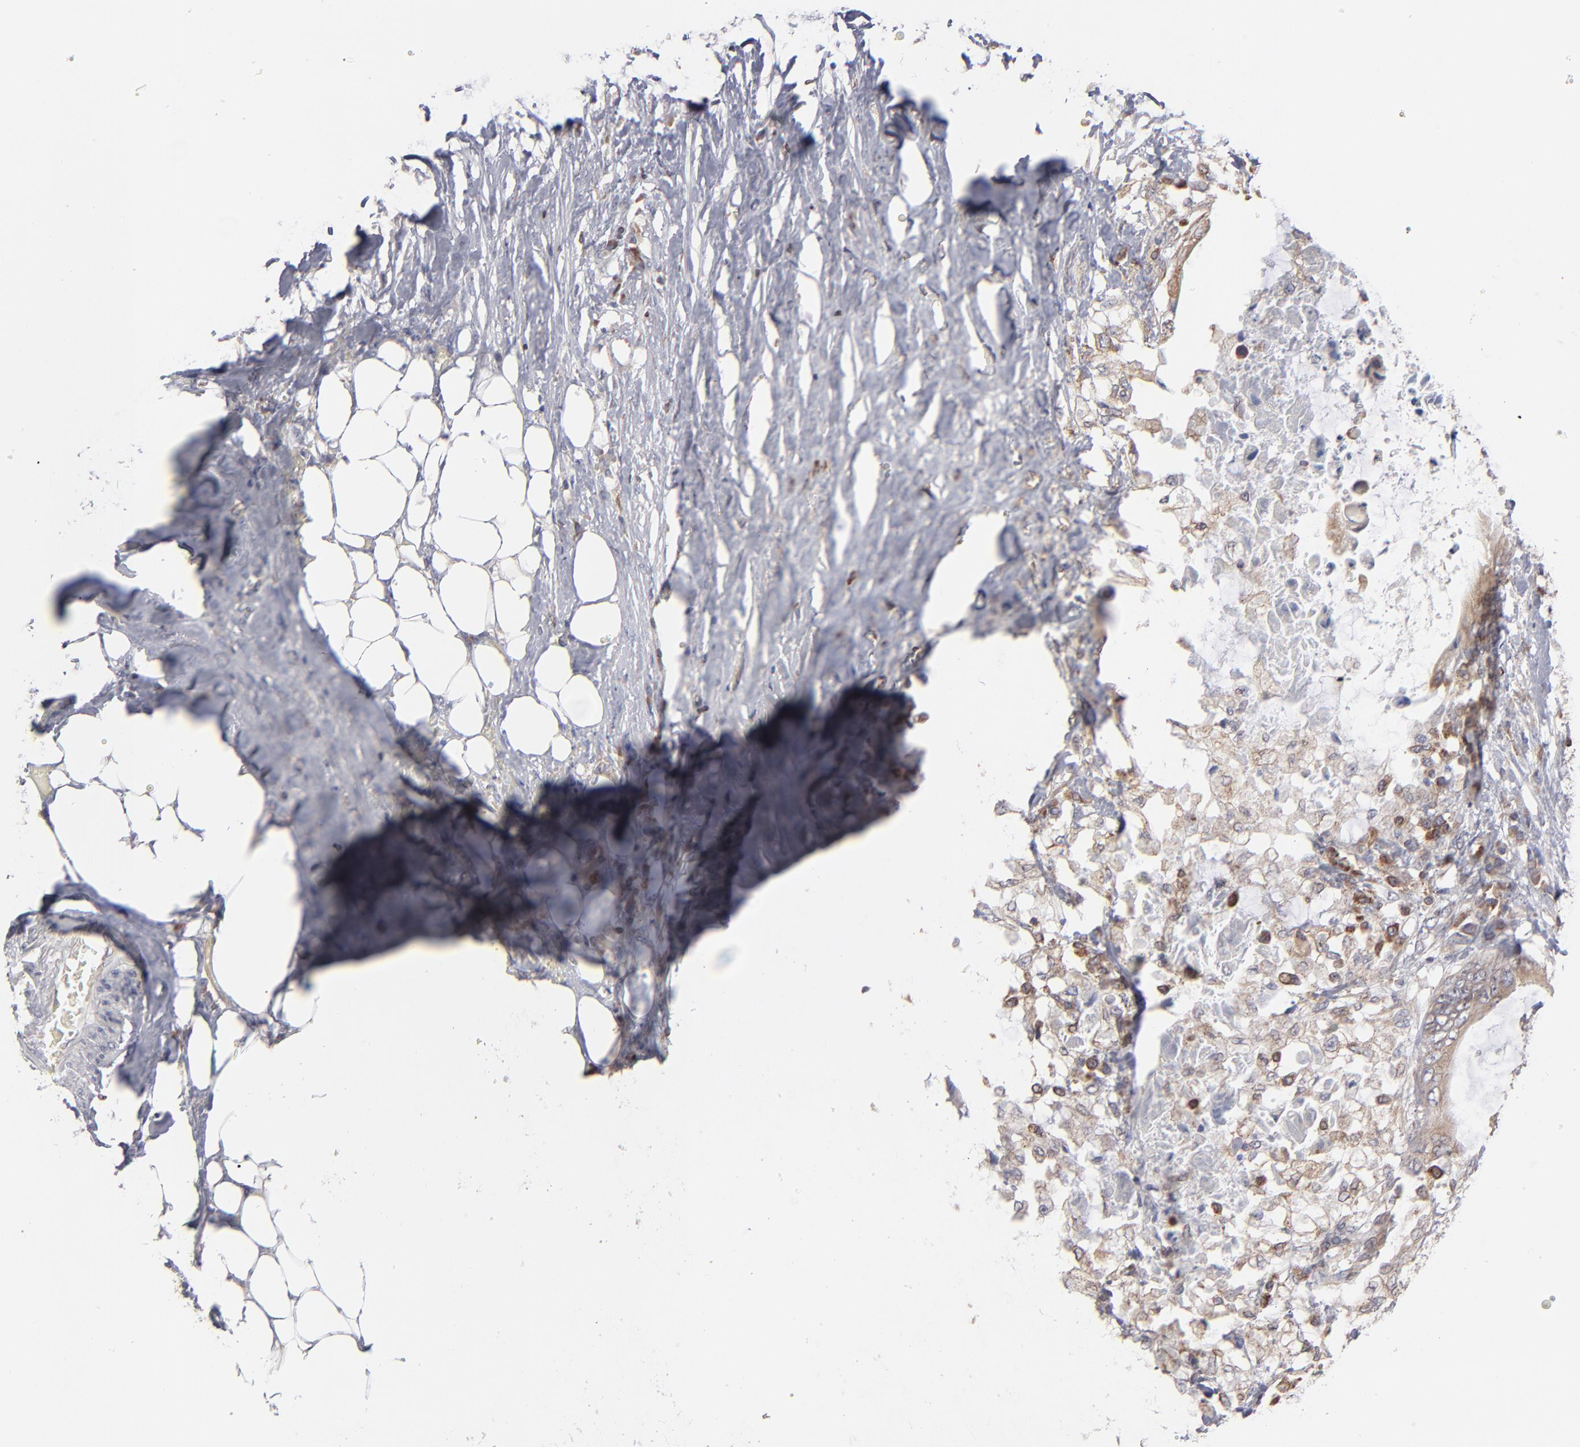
{"staining": {"intensity": "moderate", "quantity": ">75%", "location": "cytoplasmic/membranous"}, "tissue": "colorectal cancer", "cell_type": "Tumor cells", "image_type": "cancer", "snomed": [{"axis": "morphology", "description": "Normal tissue, NOS"}, {"axis": "morphology", "description": "Adenocarcinoma, NOS"}, {"axis": "topography", "description": "Rectum"}, {"axis": "topography", "description": "Peripheral nerve tissue"}], "caption": "Adenocarcinoma (colorectal) stained for a protein (brown) displays moderate cytoplasmic/membranous positive expression in about >75% of tumor cells.", "gene": "TMX1", "patient": {"sex": "female", "age": 77}}